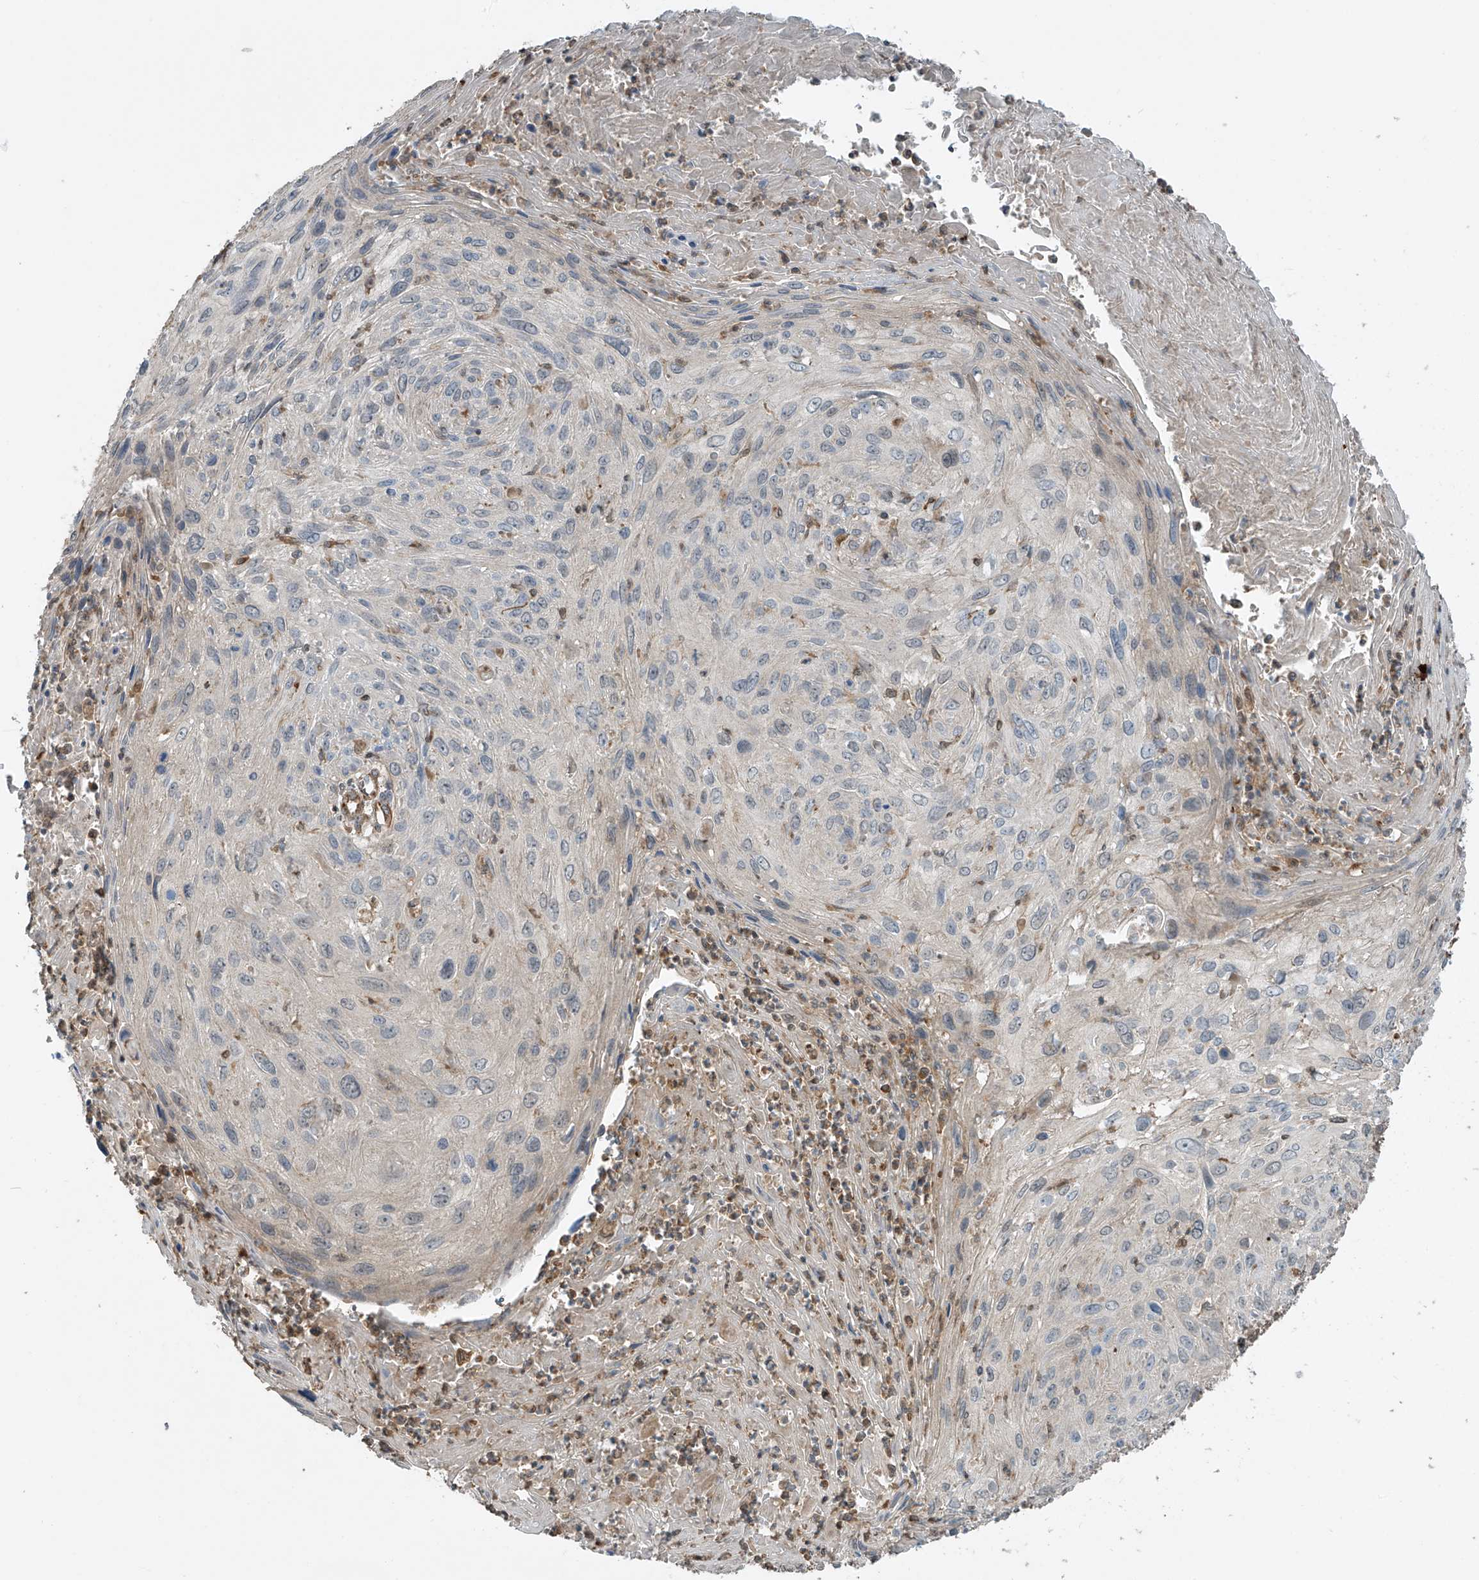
{"staining": {"intensity": "negative", "quantity": "none", "location": "none"}, "tissue": "cervical cancer", "cell_type": "Tumor cells", "image_type": "cancer", "snomed": [{"axis": "morphology", "description": "Squamous cell carcinoma, NOS"}, {"axis": "topography", "description": "Cervix"}], "caption": "This is an immunohistochemistry micrograph of human squamous cell carcinoma (cervical). There is no positivity in tumor cells.", "gene": "SH3BGRL3", "patient": {"sex": "female", "age": 51}}